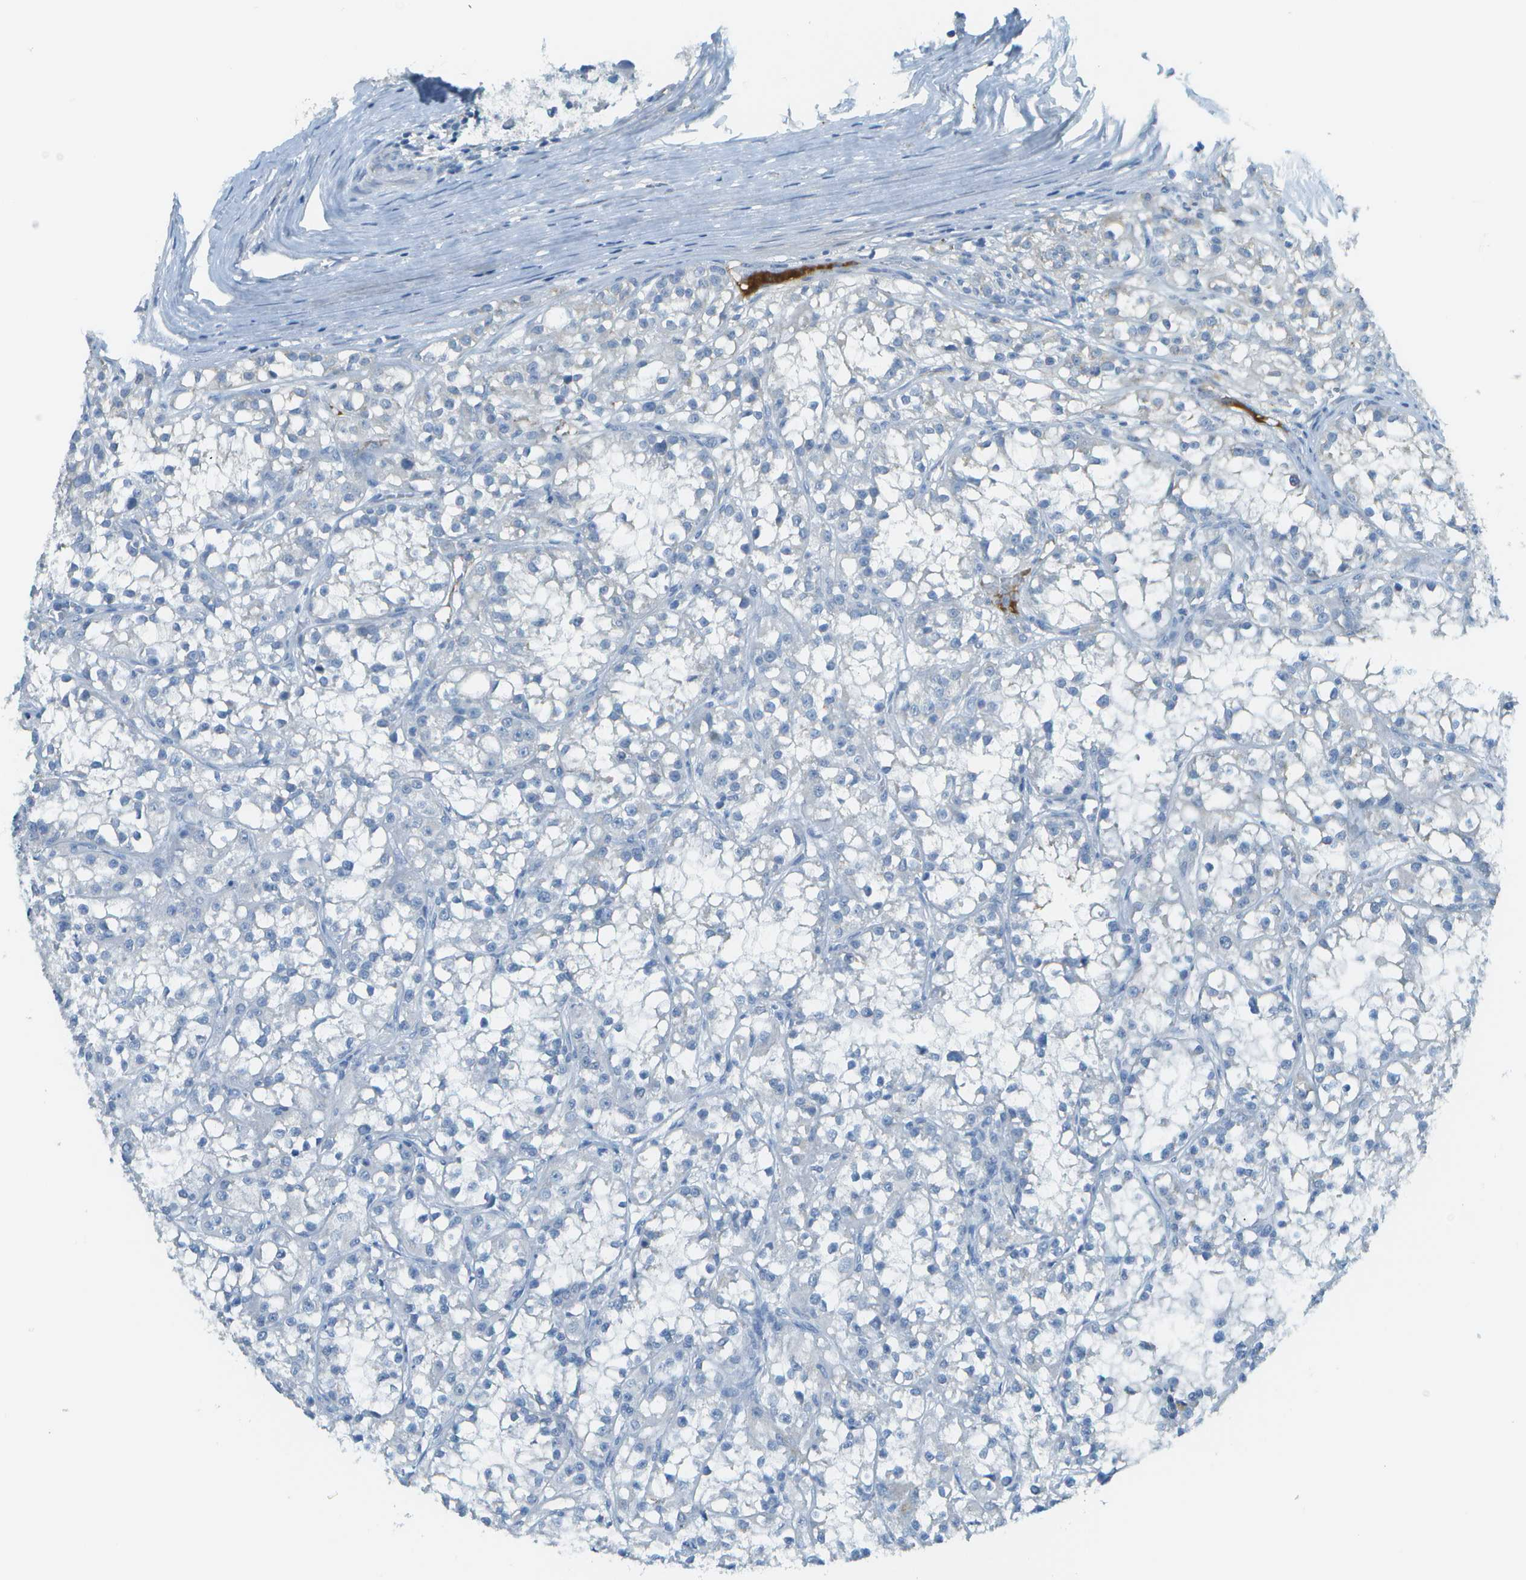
{"staining": {"intensity": "negative", "quantity": "none", "location": "none"}, "tissue": "renal cancer", "cell_type": "Tumor cells", "image_type": "cancer", "snomed": [{"axis": "morphology", "description": "Adenocarcinoma, NOS"}, {"axis": "topography", "description": "Kidney"}], "caption": "Immunohistochemical staining of adenocarcinoma (renal) shows no significant staining in tumor cells.", "gene": "C1S", "patient": {"sex": "female", "age": 52}}